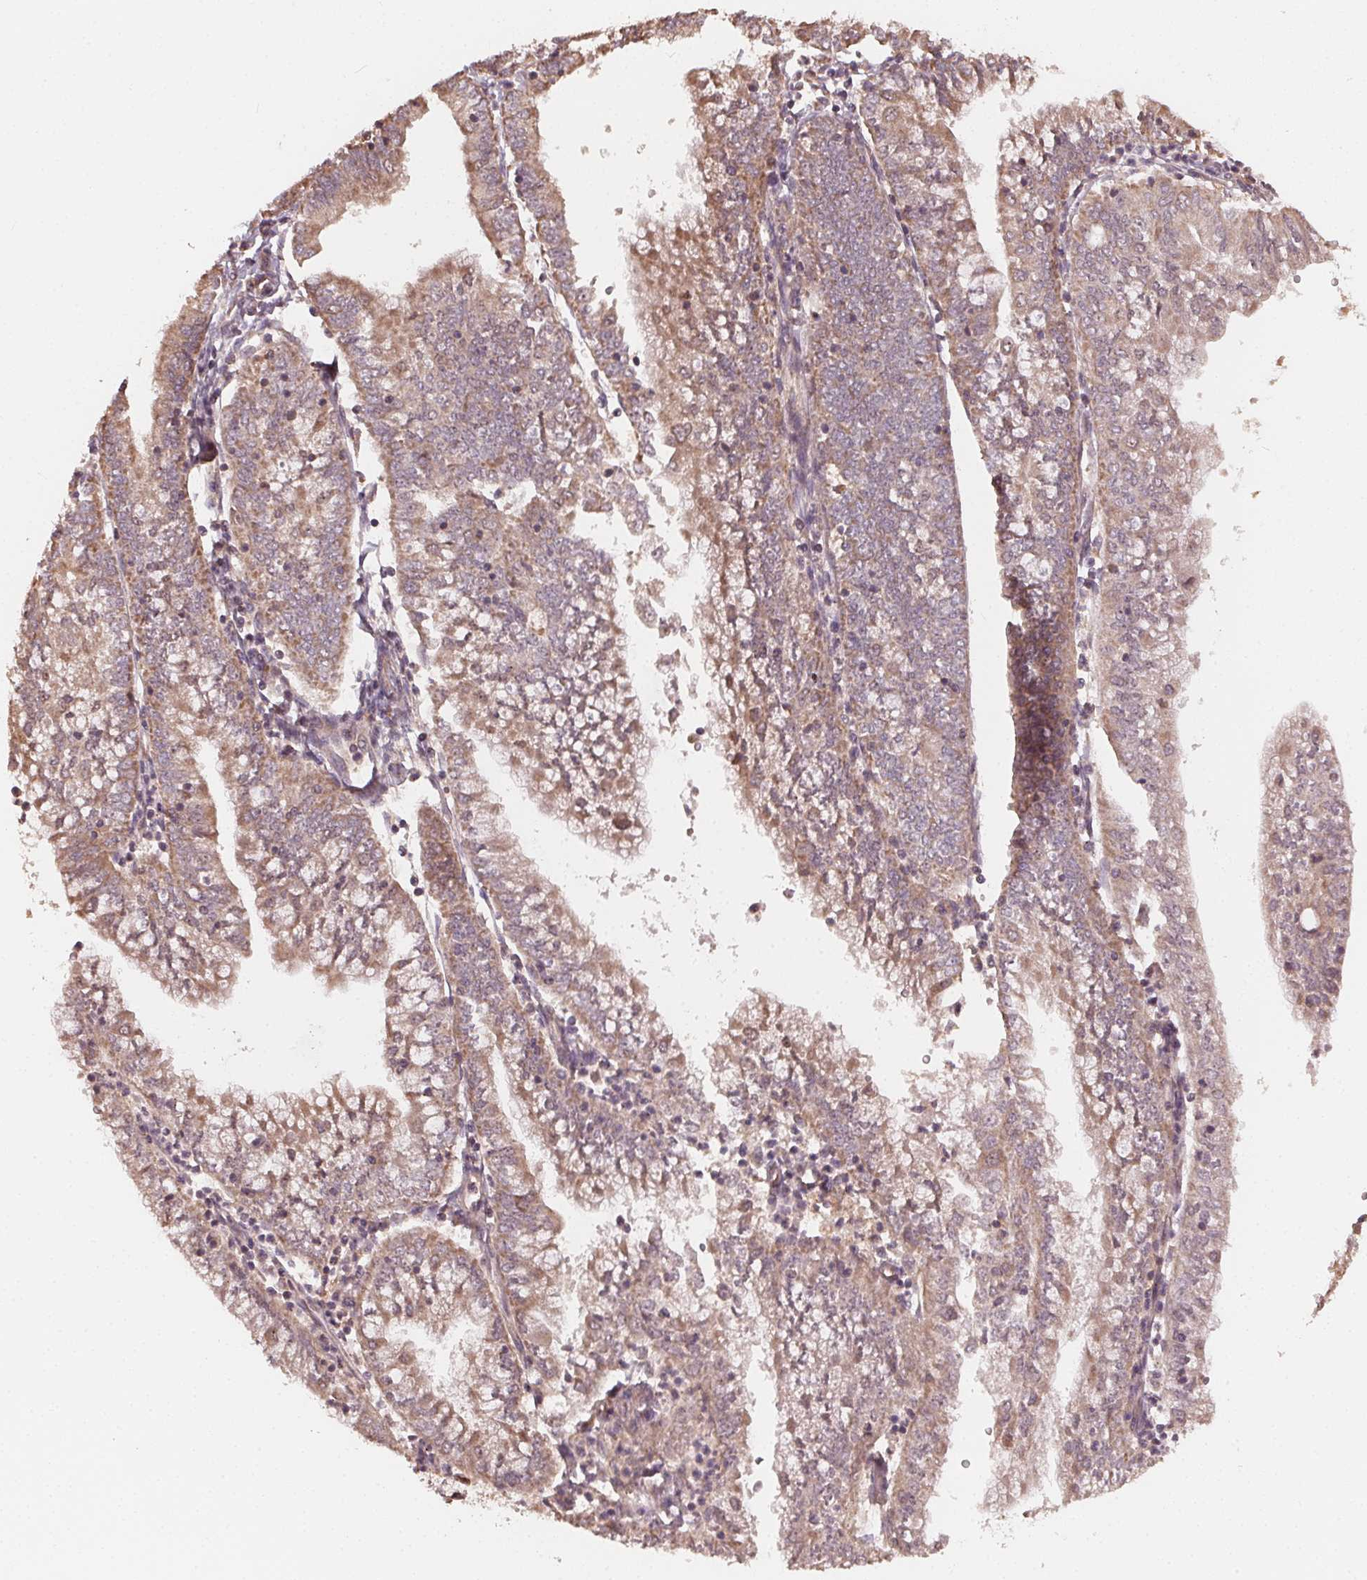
{"staining": {"intensity": "moderate", "quantity": ">75%", "location": "cytoplasmic/membranous"}, "tissue": "endometrial cancer", "cell_type": "Tumor cells", "image_type": "cancer", "snomed": [{"axis": "morphology", "description": "Adenocarcinoma, NOS"}, {"axis": "topography", "description": "Endometrium"}], "caption": "Immunohistochemistry (IHC) micrograph of human adenocarcinoma (endometrial) stained for a protein (brown), which displays medium levels of moderate cytoplasmic/membranous positivity in about >75% of tumor cells.", "gene": "WBP2", "patient": {"sex": "female", "age": 55}}